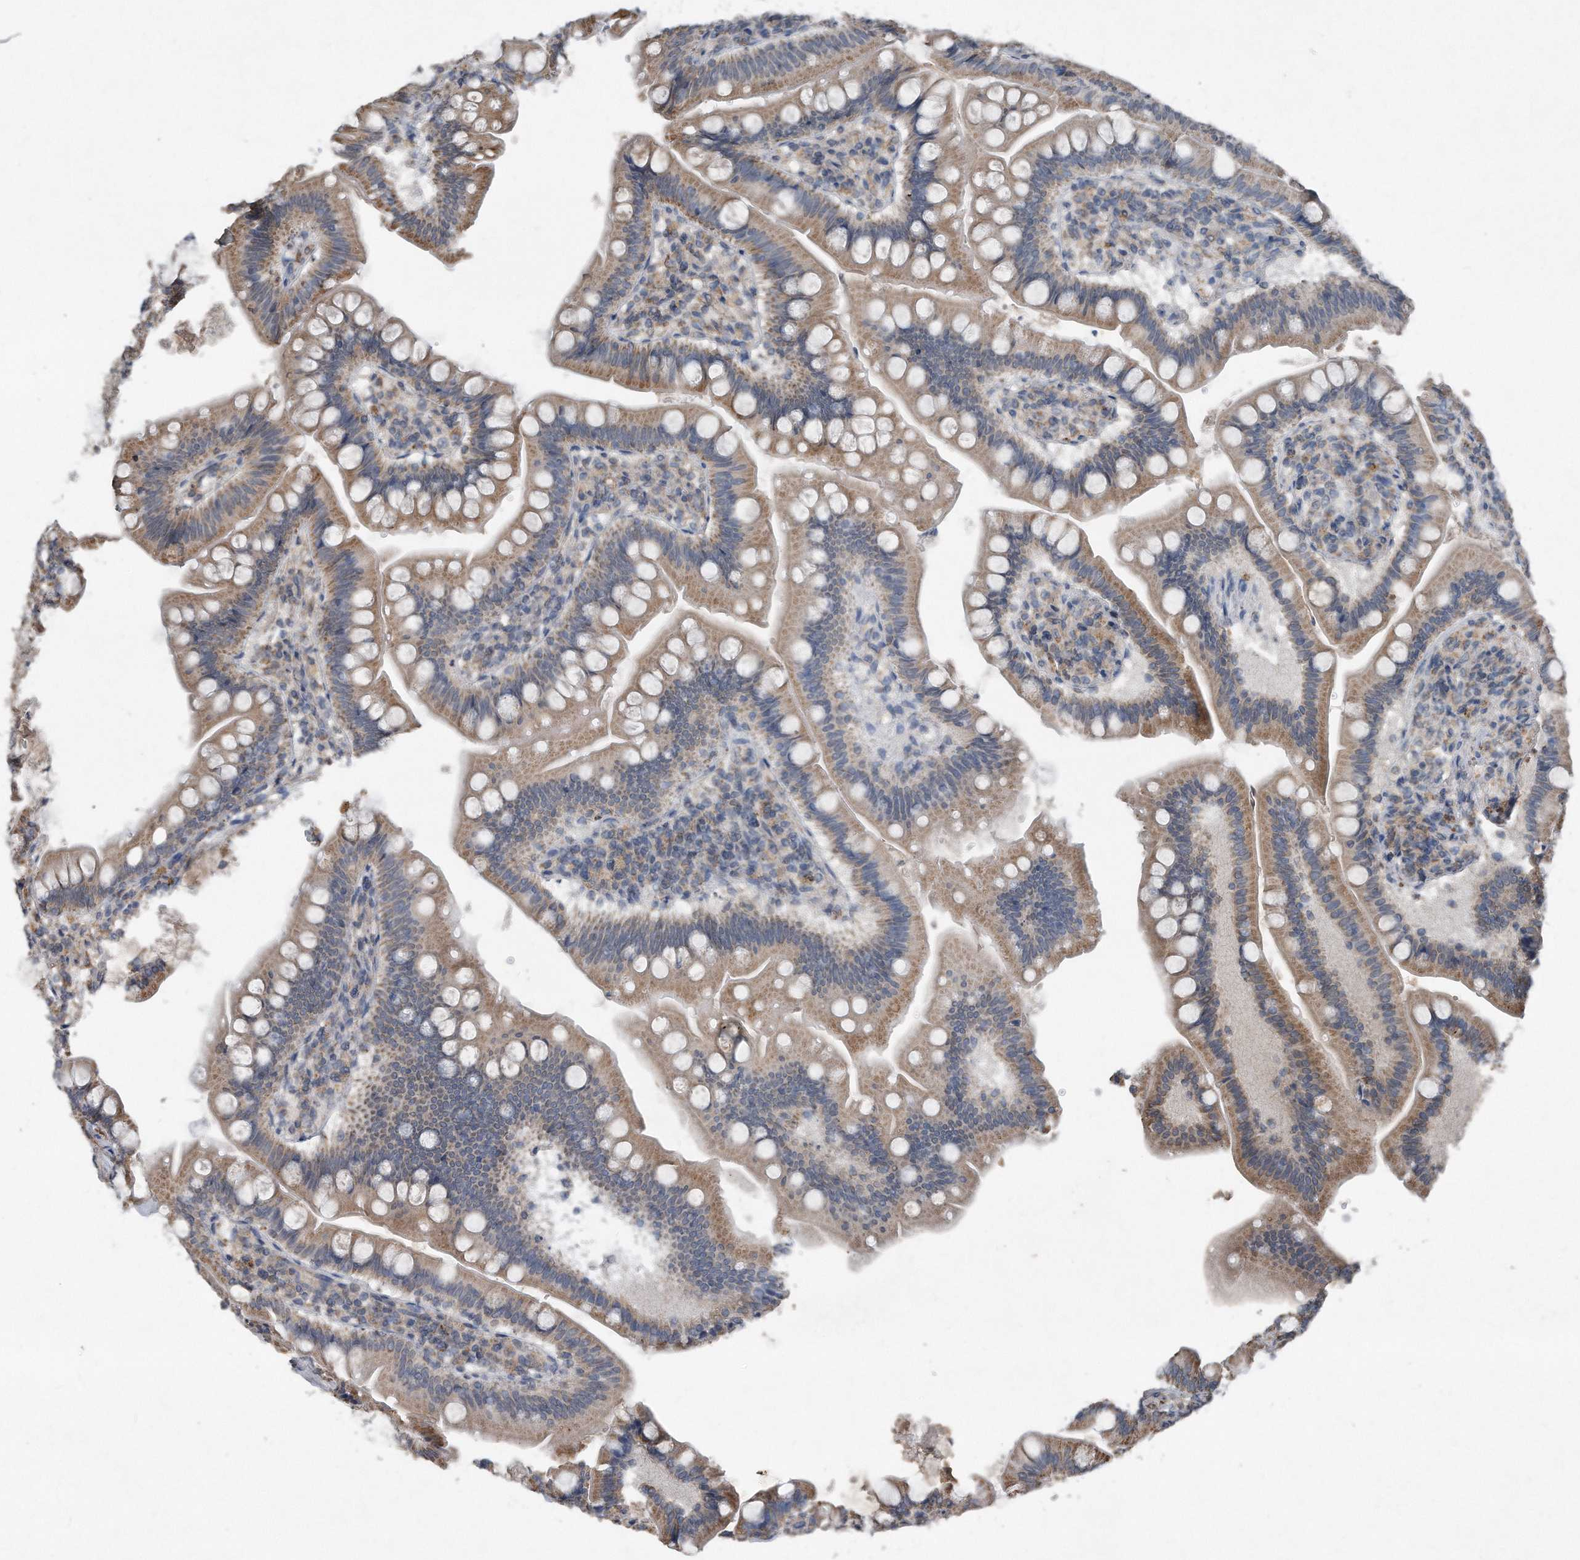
{"staining": {"intensity": "moderate", "quantity": ">75%", "location": "cytoplasmic/membranous"}, "tissue": "small intestine", "cell_type": "Glandular cells", "image_type": "normal", "snomed": [{"axis": "morphology", "description": "Normal tissue, NOS"}, {"axis": "topography", "description": "Small intestine"}], "caption": "This photomicrograph reveals normal small intestine stained with immunohistochemistry to label a protein in brown. The cytoplasmic/membranous of glandular cells show moderate positivity for the protein. Nuclei are counter-stained blue.", "gene": "SDHA", "patient": {"sex": "male", "age": 7}}